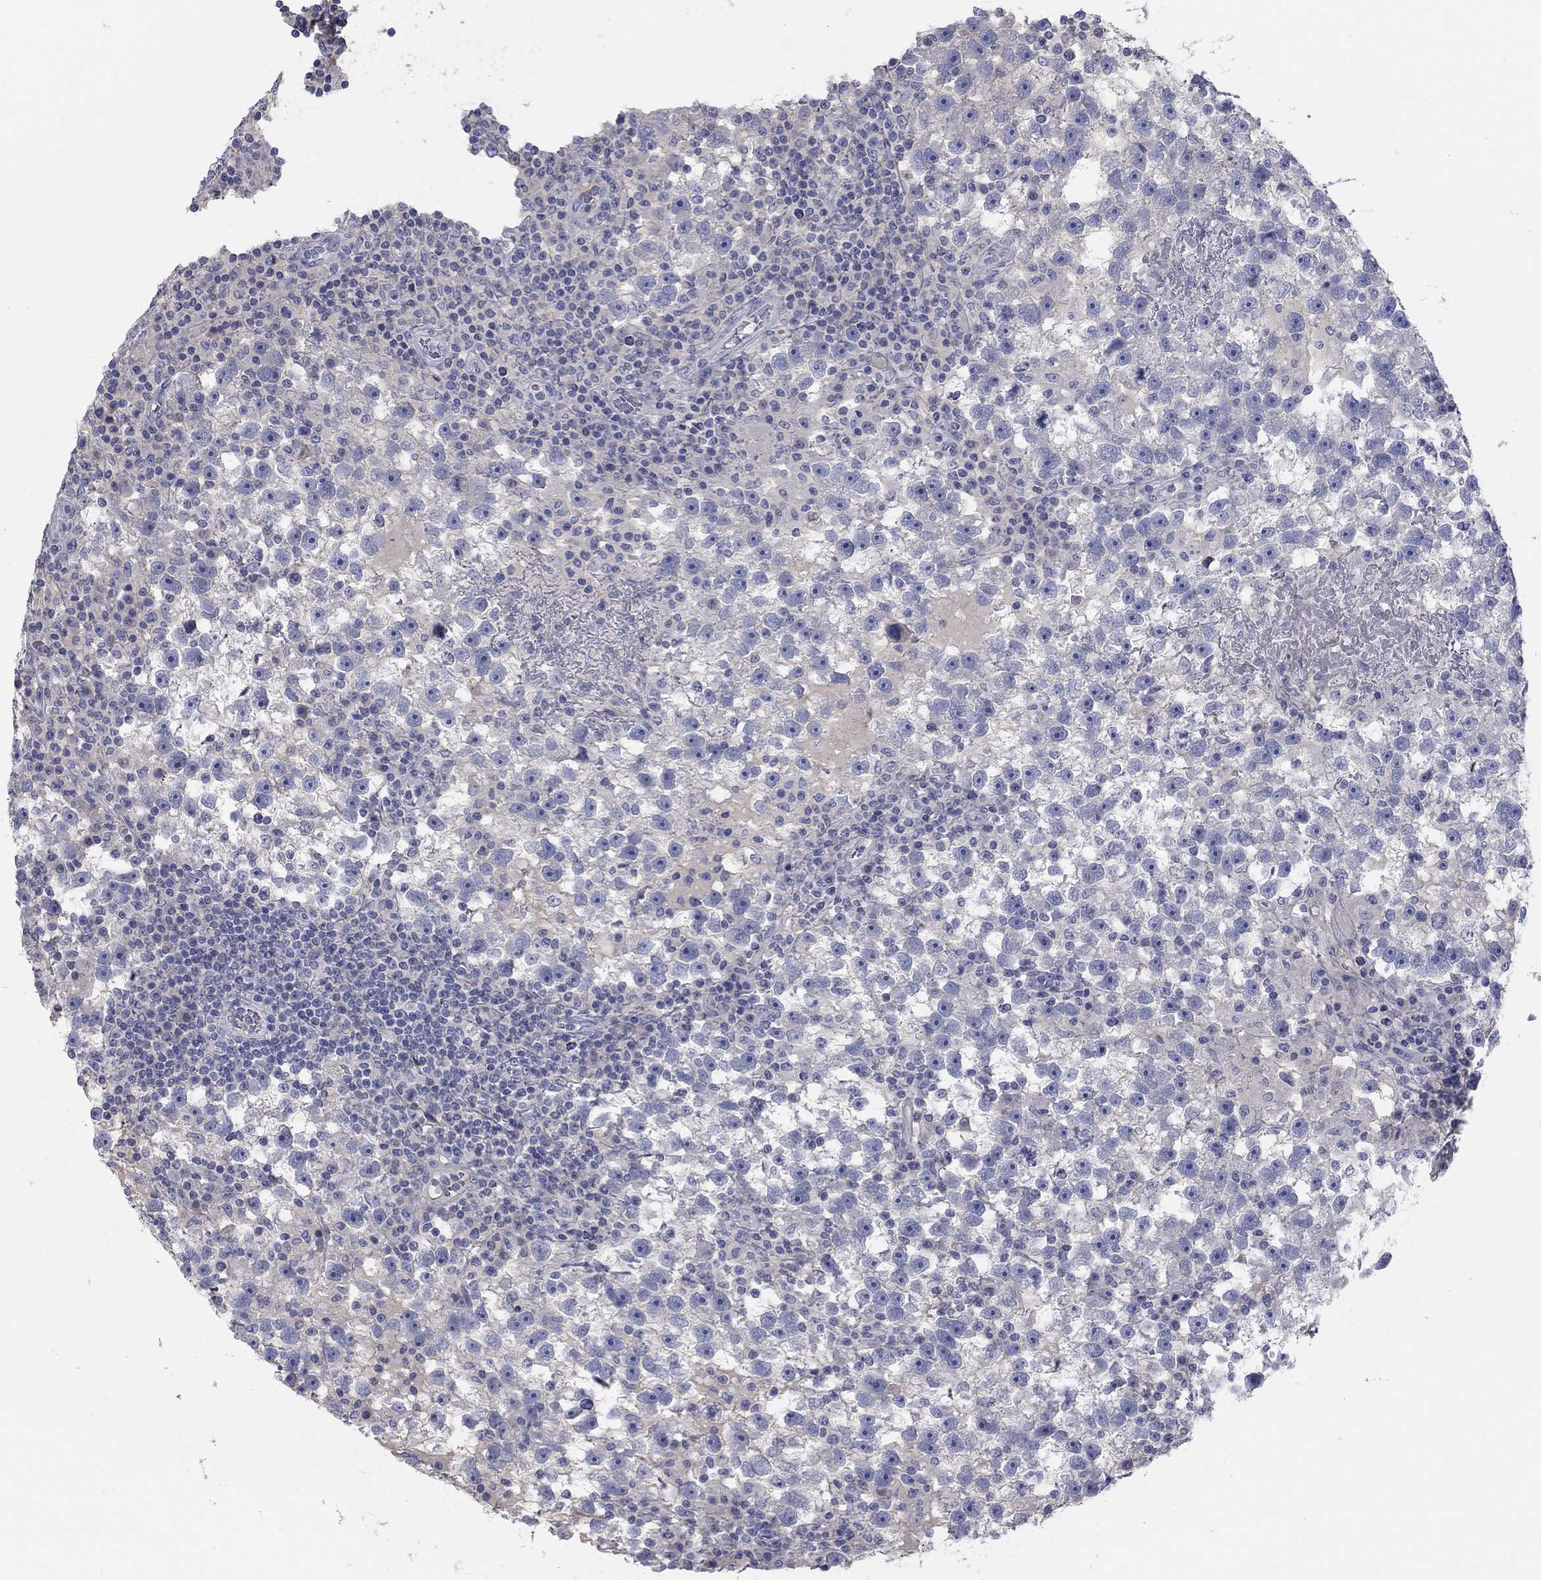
{"staining": {"intensity": "negative", "quantity": "none", "location": "none"}, "tissue": "testis cancer", "cell_type": "Tumor cells", "image_type": "cancer", "snomed": [{"axis": "morphology", "description": "Seminoma, NOS"}, {"axis": "topography", "description": "Testis"}], "caption": "A micrograph of seminoma (testis) stained for a protein displays no brown staining in tumor cells. Brightfield microscopy of IHC stained with DAB (brown) and hematoxylin (blue), captured at high magnification.", "gene": "TMEM249", "patient": {"sex": "male", "age": 47}}